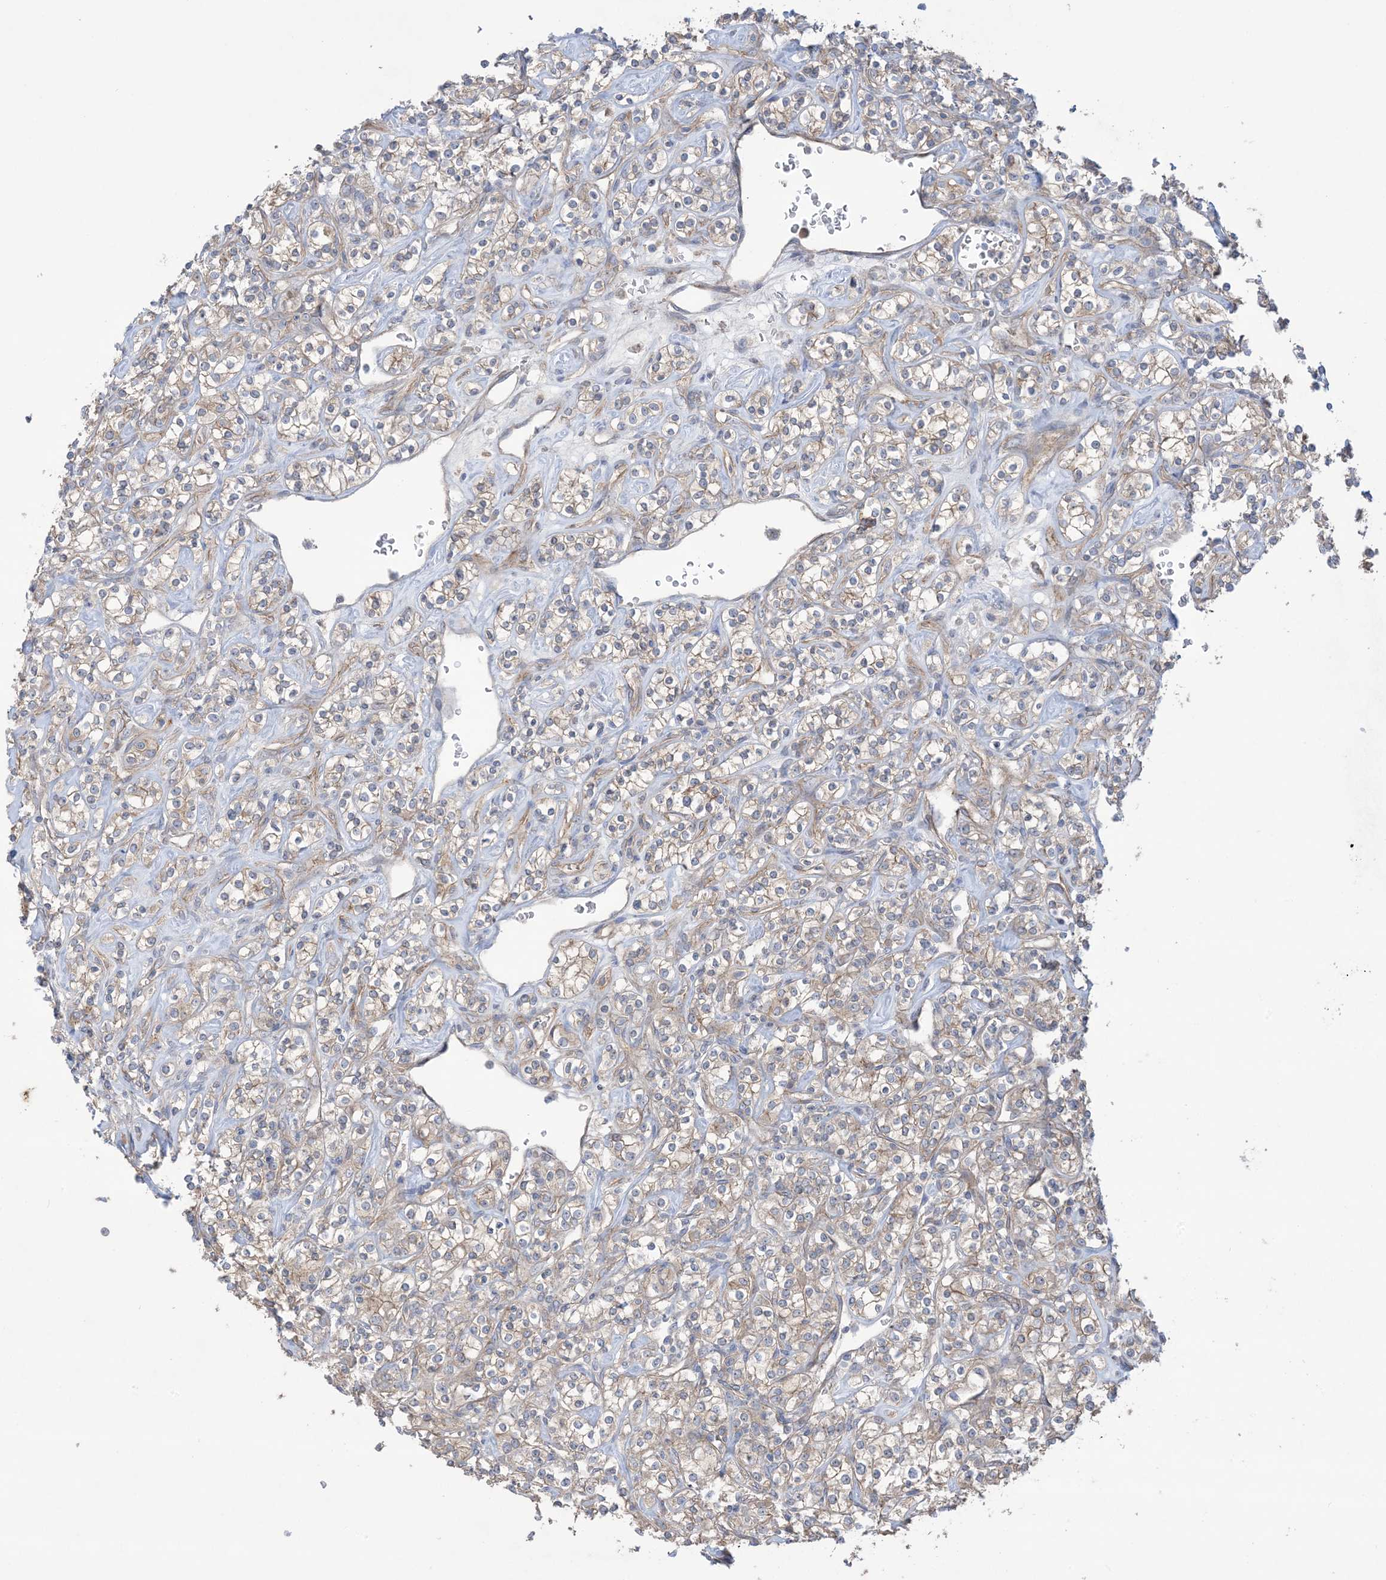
{"staining": {"intensity": "weak", "quantity": "25%-75%", "location": "cytoplasmic/membranous"}, "tissue": "renal cancer", "cell_type": "Tumor cells", "image_type": "cancer", "snomed": [{"axis": "morphology", "description": "Adenocarcinoma, NOS"}, {"axis": "topography", "description": "Kidney"}], "caption": "Protein staining of renal cancer (adenocarcinoma) tissue reveals weak cytoplasmic/membranous expression in approximately 25%-75% of tumor cells.", "gene": "CCNY", "patient": {"sex": "male", "age": 77}}